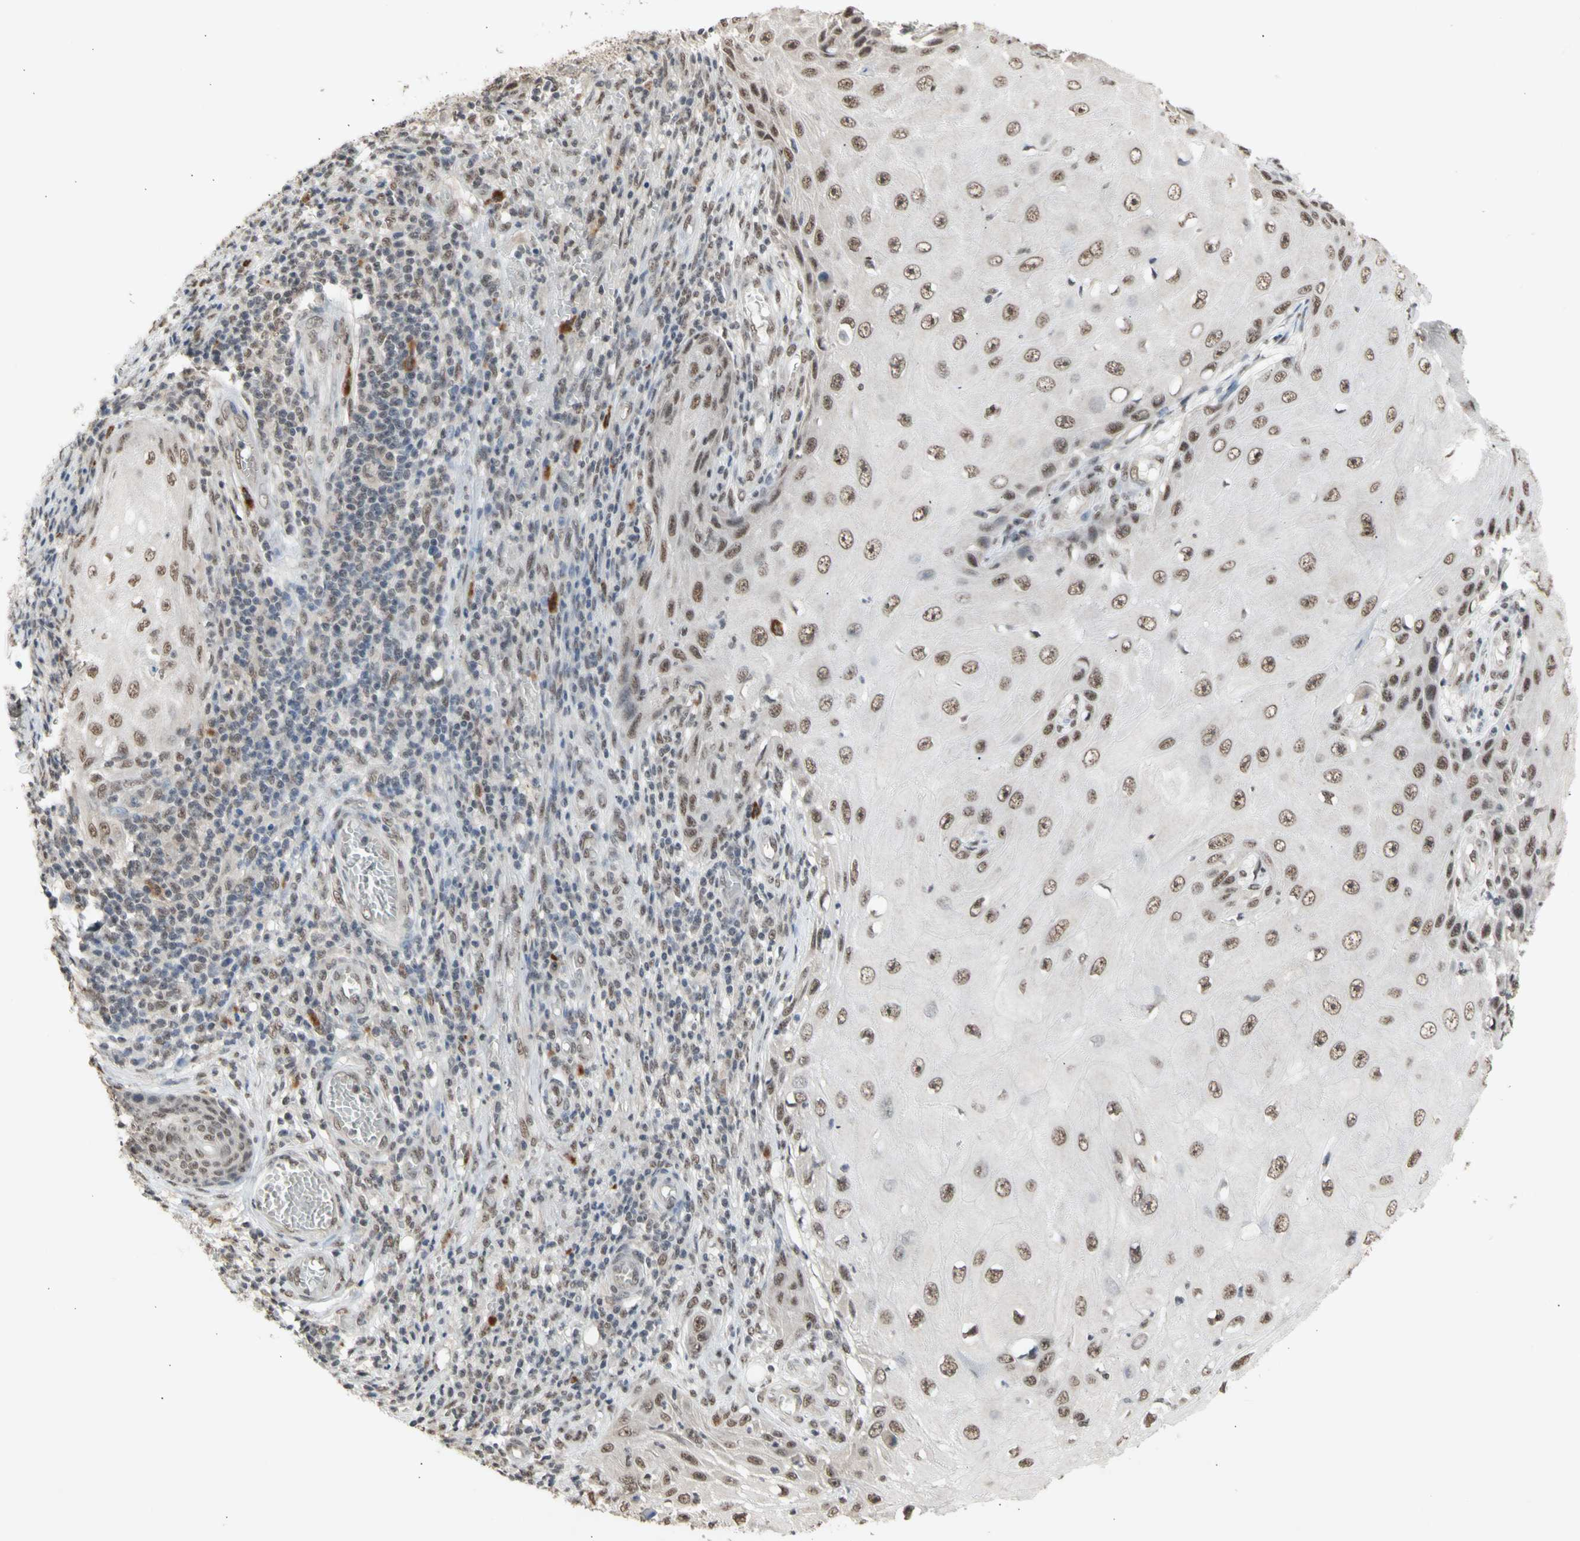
{"staining": {"intensity": "moderate", "quantity": ">75%", "location": "nuclear"}, "tissue": "skin cancer", "cell_type": "Tumor cells", "image_type": "cancer", "snomed": [{"axis": "morphology", "description": "Squamous cell carcinoma, NOS"}, {"axis": "topography", "description": "Skin"}], "caption": "This micrograph shows skin squamous cell carcinoma stained with IHC to label a protein in brown. The nuclear of tumor cells show moderate positivity for the protein. Nuclei are counter-stained blue.", "gene": "SFPQ", "patient": {"sex": "female", "age": 73}}